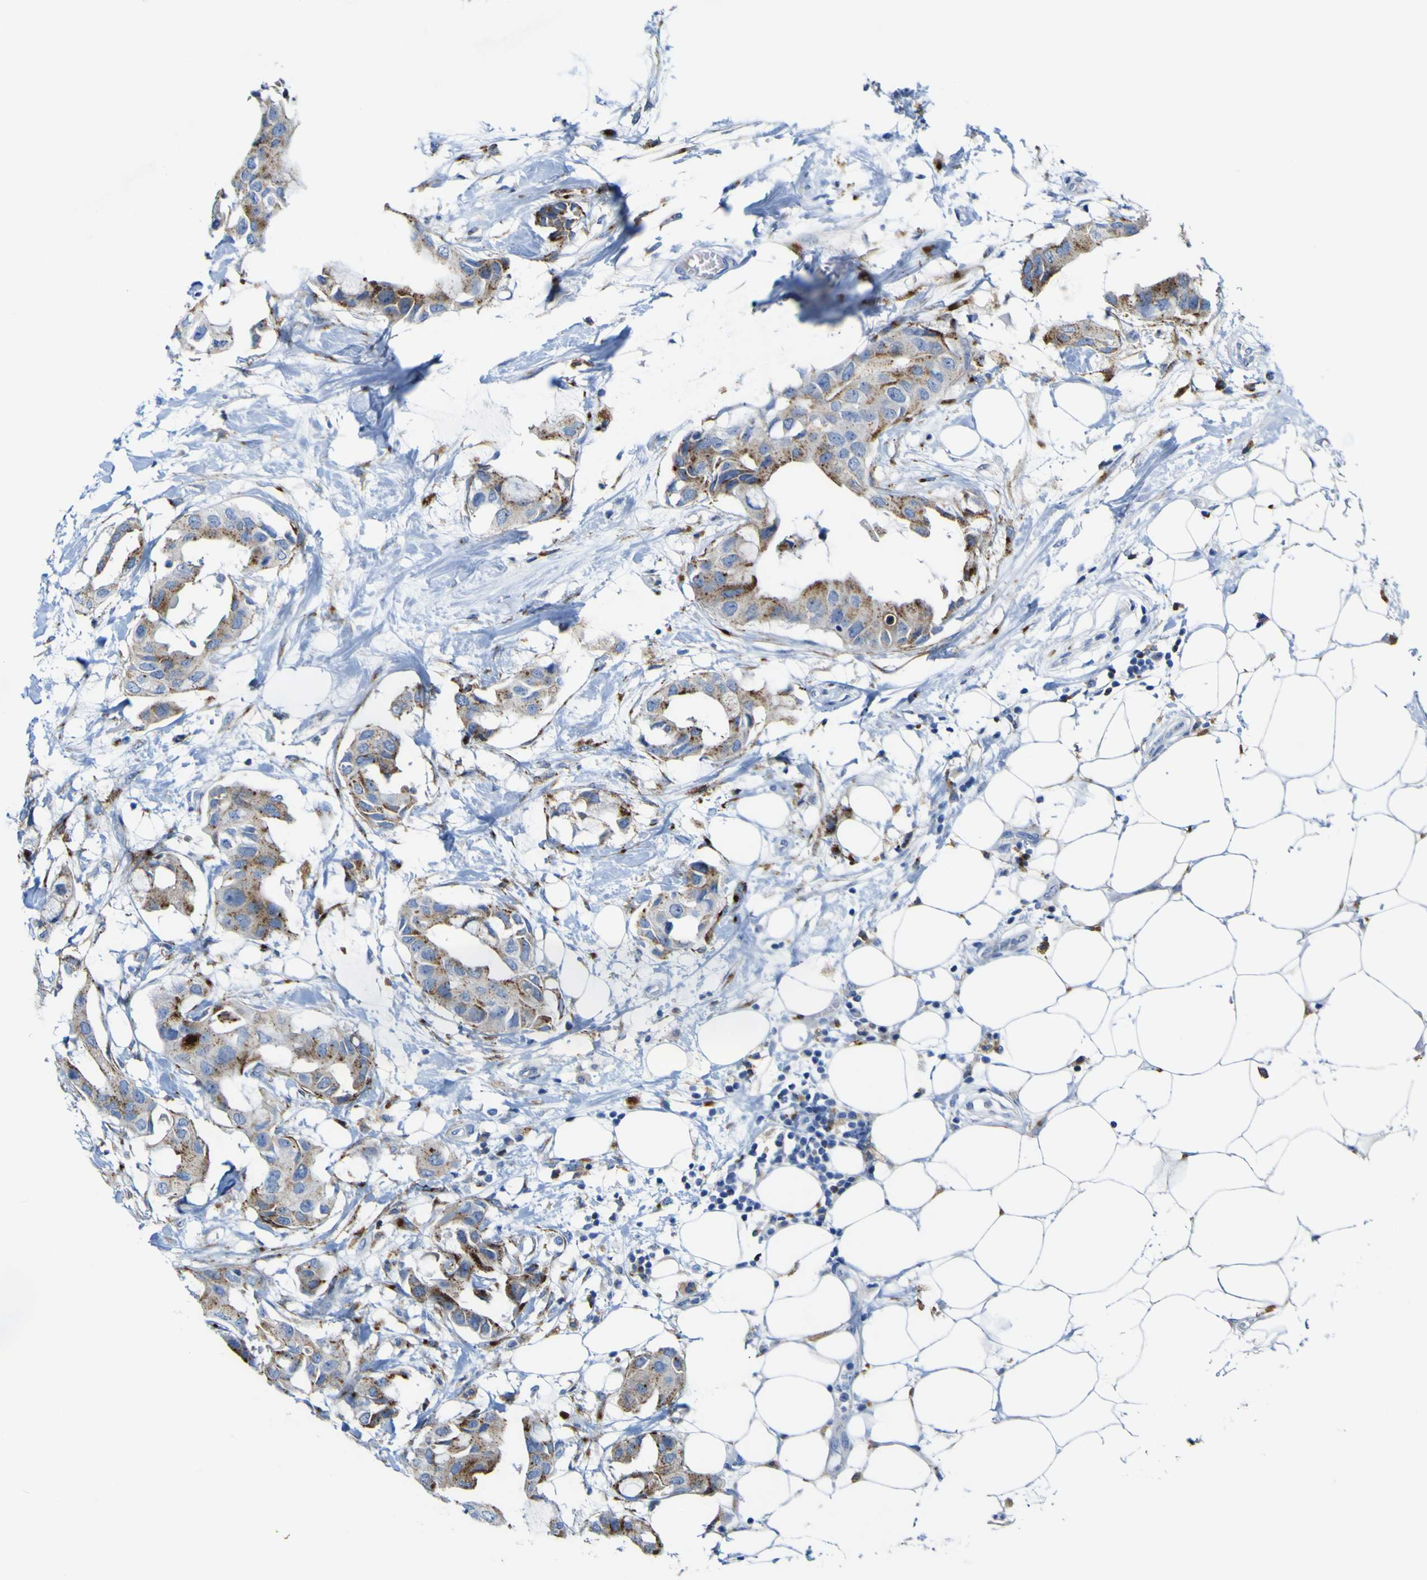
{"staining": {"intensity": "moderate", "quantity": "25%-75%", "location": "cytoplasmic/membranous"}, "tissue": "breast cancer", "cell_type": "Tumor cells", "image_type": "cancer", "snomed": [{"axis": "morphology", "description": "Duct carcinoma"}, {"axis": "topography", "description": "Breast"}], "caption": "Brown immunohistochemical staining in human breast cancer reveals moderate cytoplasmic/membranous expression in approximately 25%-75% of tumor cells. Using DAB (3,3'-diaminobenzidine) (brown) and hematoxylin (blue) stains, captured at high magnification using brightfield microscopy.", "gene": "PTPRF", "patient": {"sex": "female", "age": 40}}